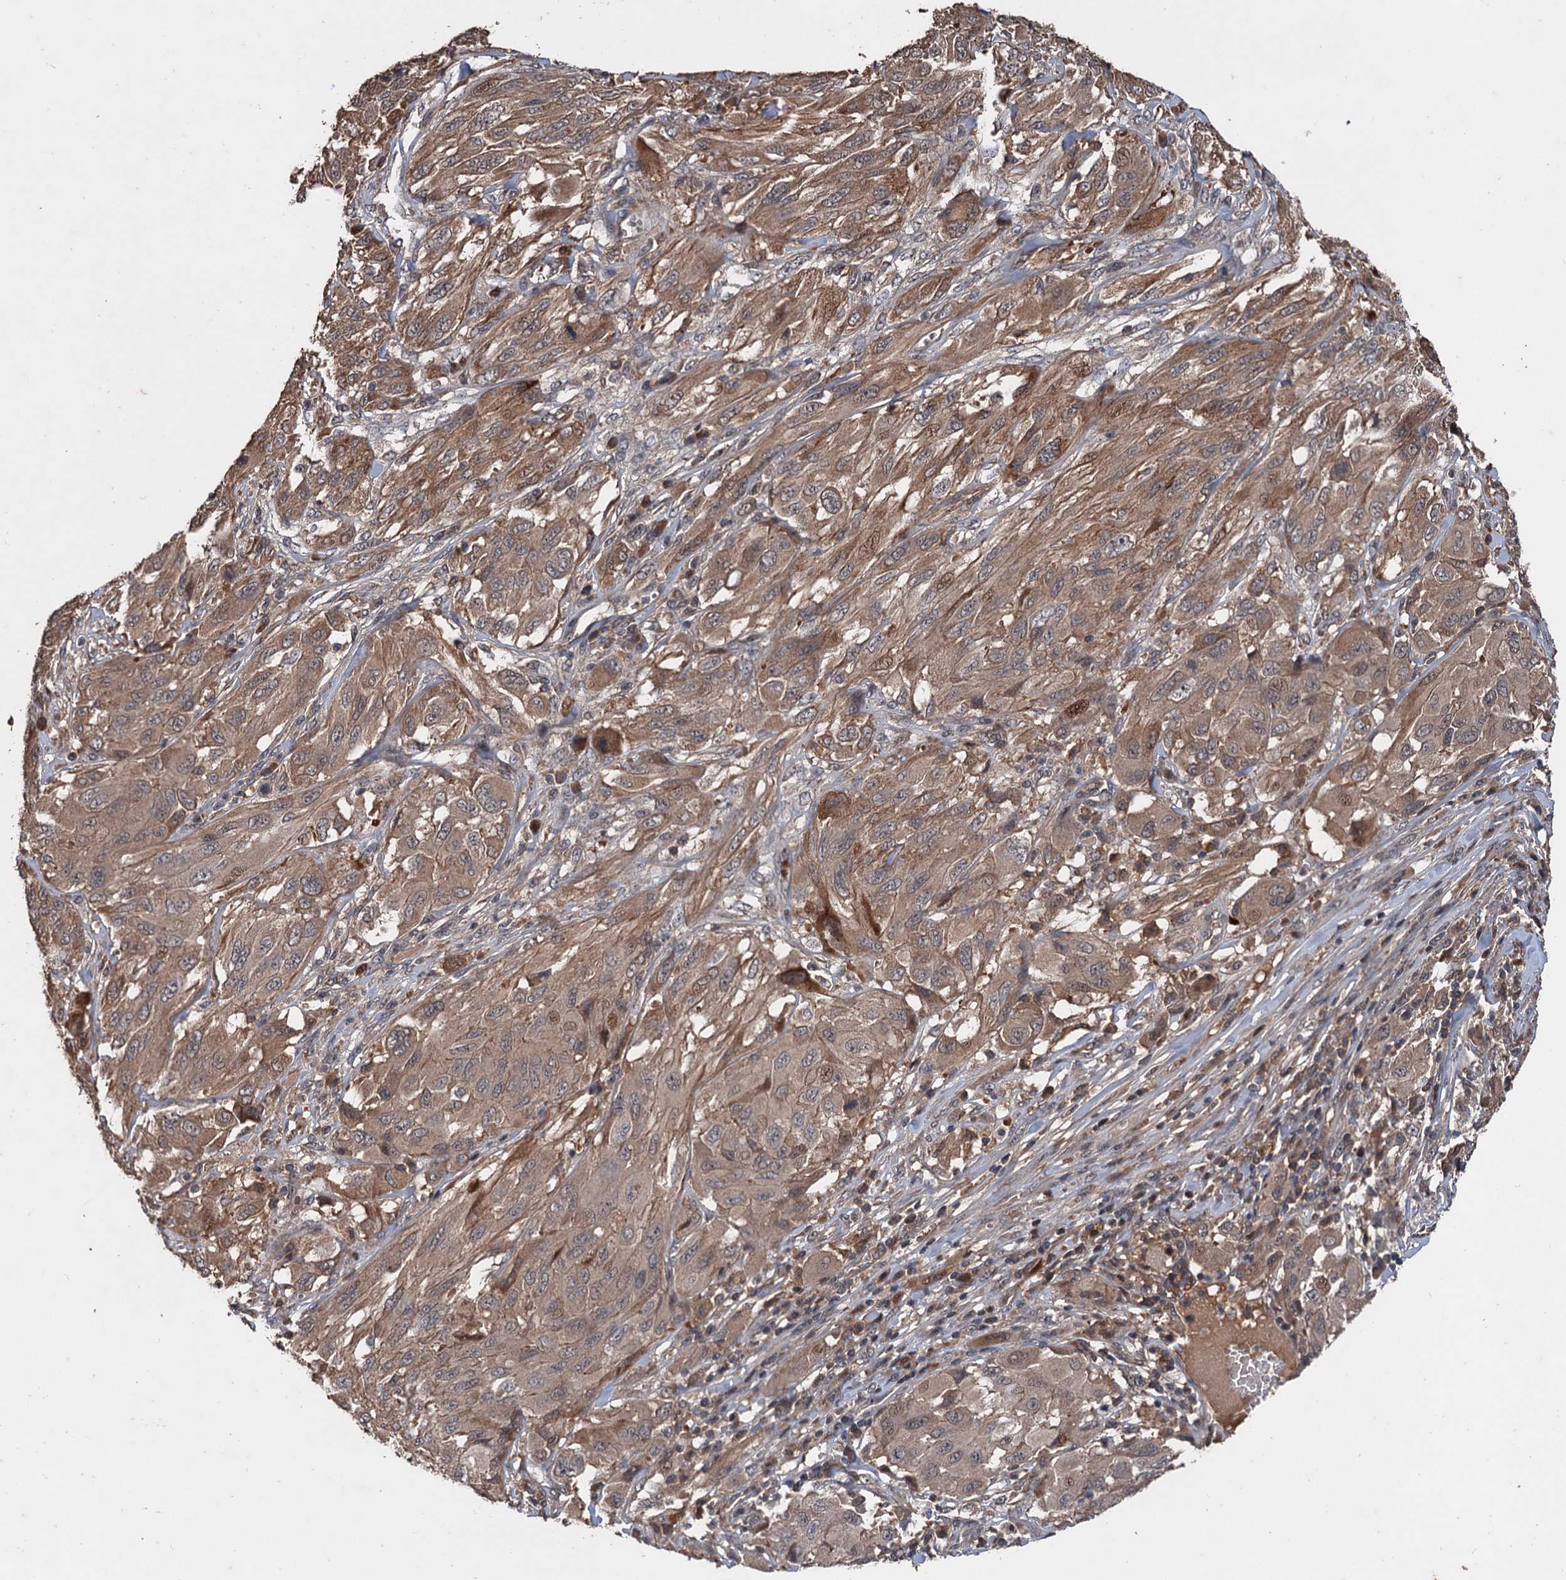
{"staining": {"intensity": "moderate", "quantity": ">75%", "location": "cytoplasmic/membranous,nuclear"}, "tissue": "melanoma", "cell_type": "Tumor cells", "image_type": "cancer", "snomed": [{"axis": "morphology", "description": "Malignant melanoma, NOS"}, {"axis": "topography", "description": "Skin"}], "caption": "Malignant melanoma was stained to show a protein in brown. There is medium levels of moderate cytoplasmic/membranous and nuclear positivity in about >75% of tumor cells. Nuclei are stained in blue.", "gene": "ZNF438", "patient": {"sex": "female", "age": 91}}